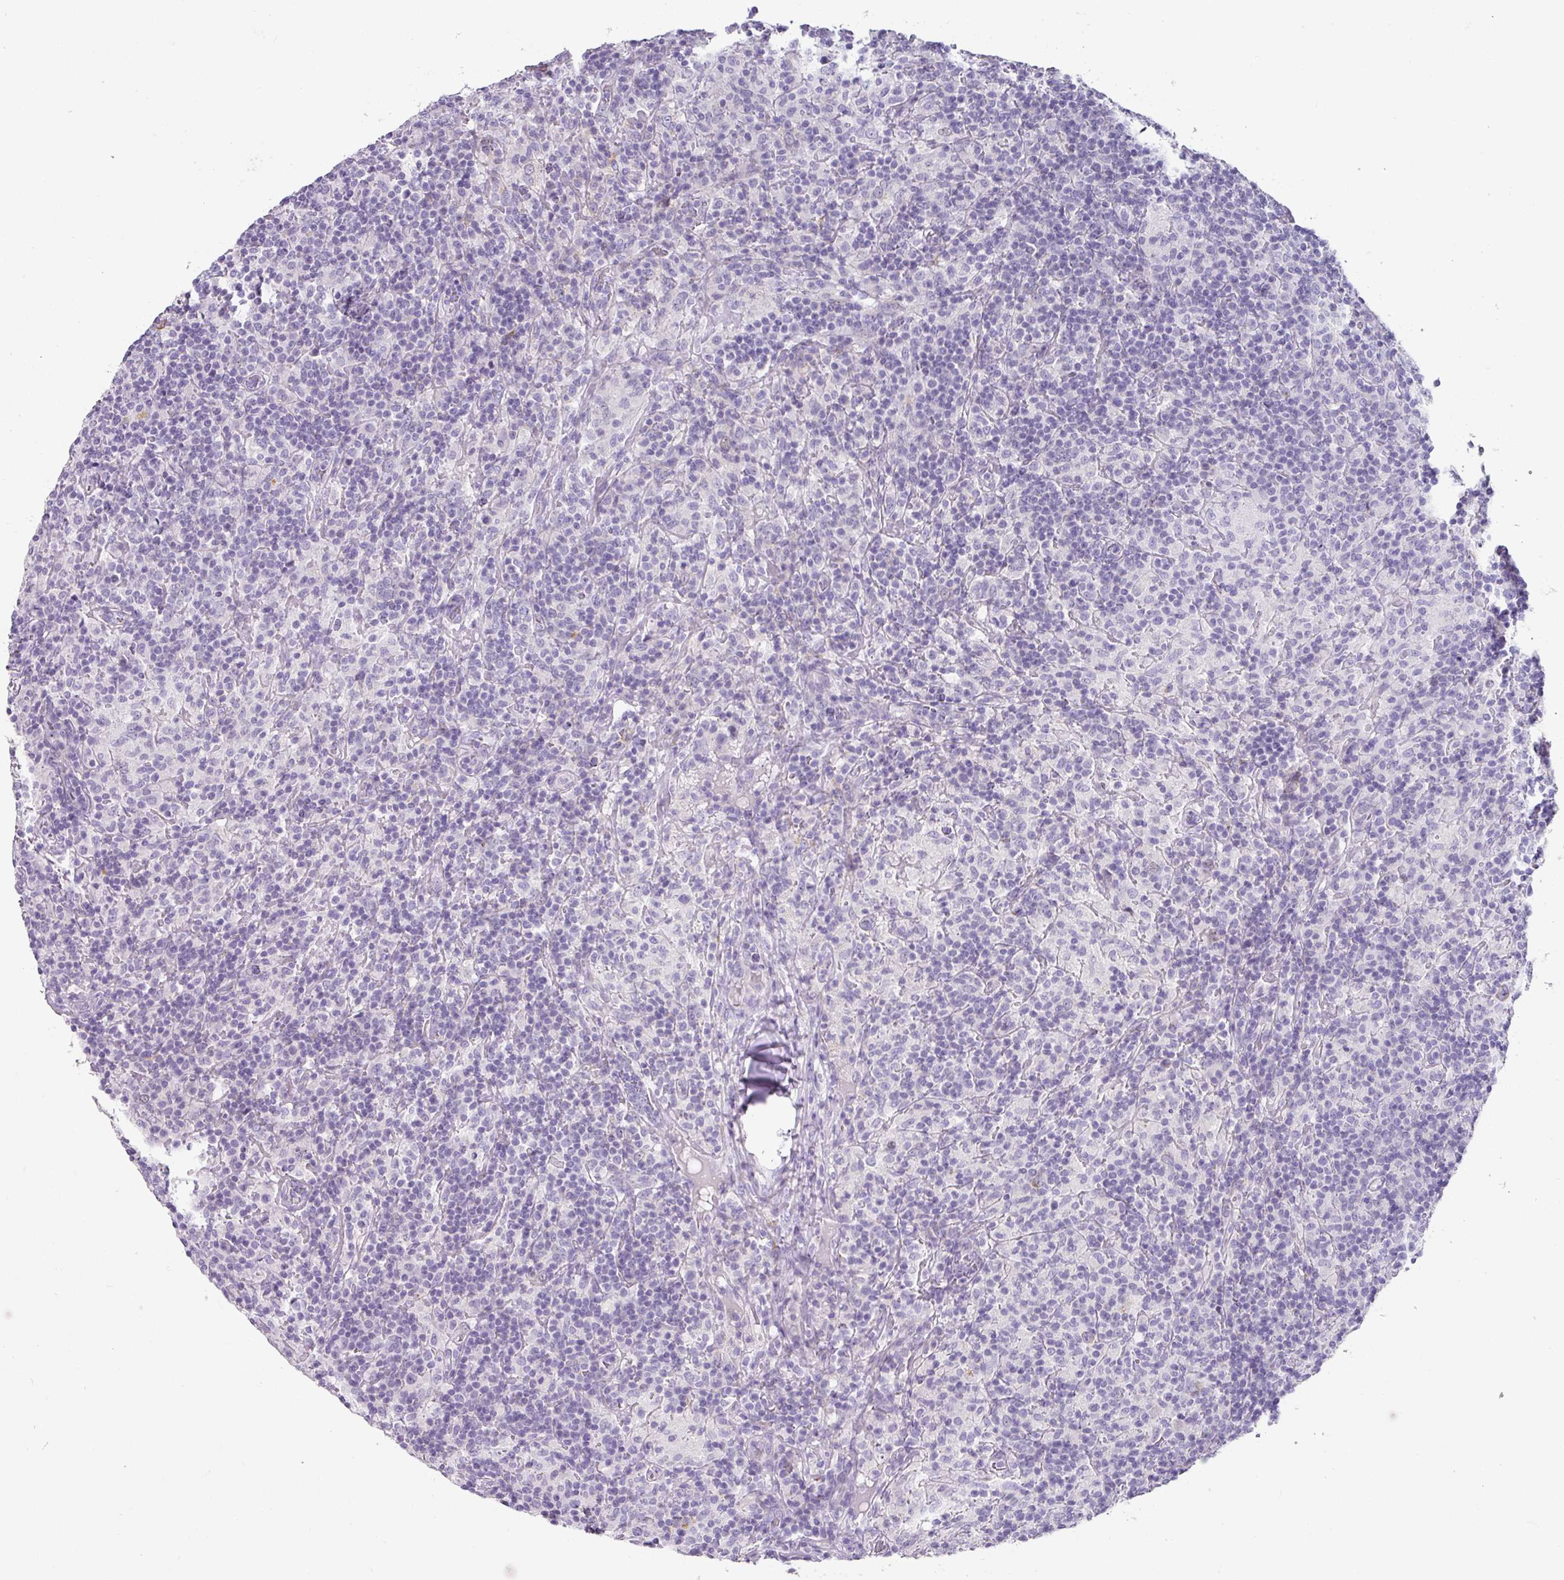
{"staining": {"intensity": "negative", "quantity": "none", "location": "none"}, "tissue": "lymphoma", "cell_type": "Tumor cells", "image_type": "cancer", "snomed": [{"axis": "morphology", "description": "Hodgkin's disease, NOS"}, {"axis": "topography", "description": "Lymph node"}], "caption": "The image demonstrates no significant staining in tumor cells of lymphoma.", "gene": "ANKRD29", "patient": {"sex": "male", "age": 70}}